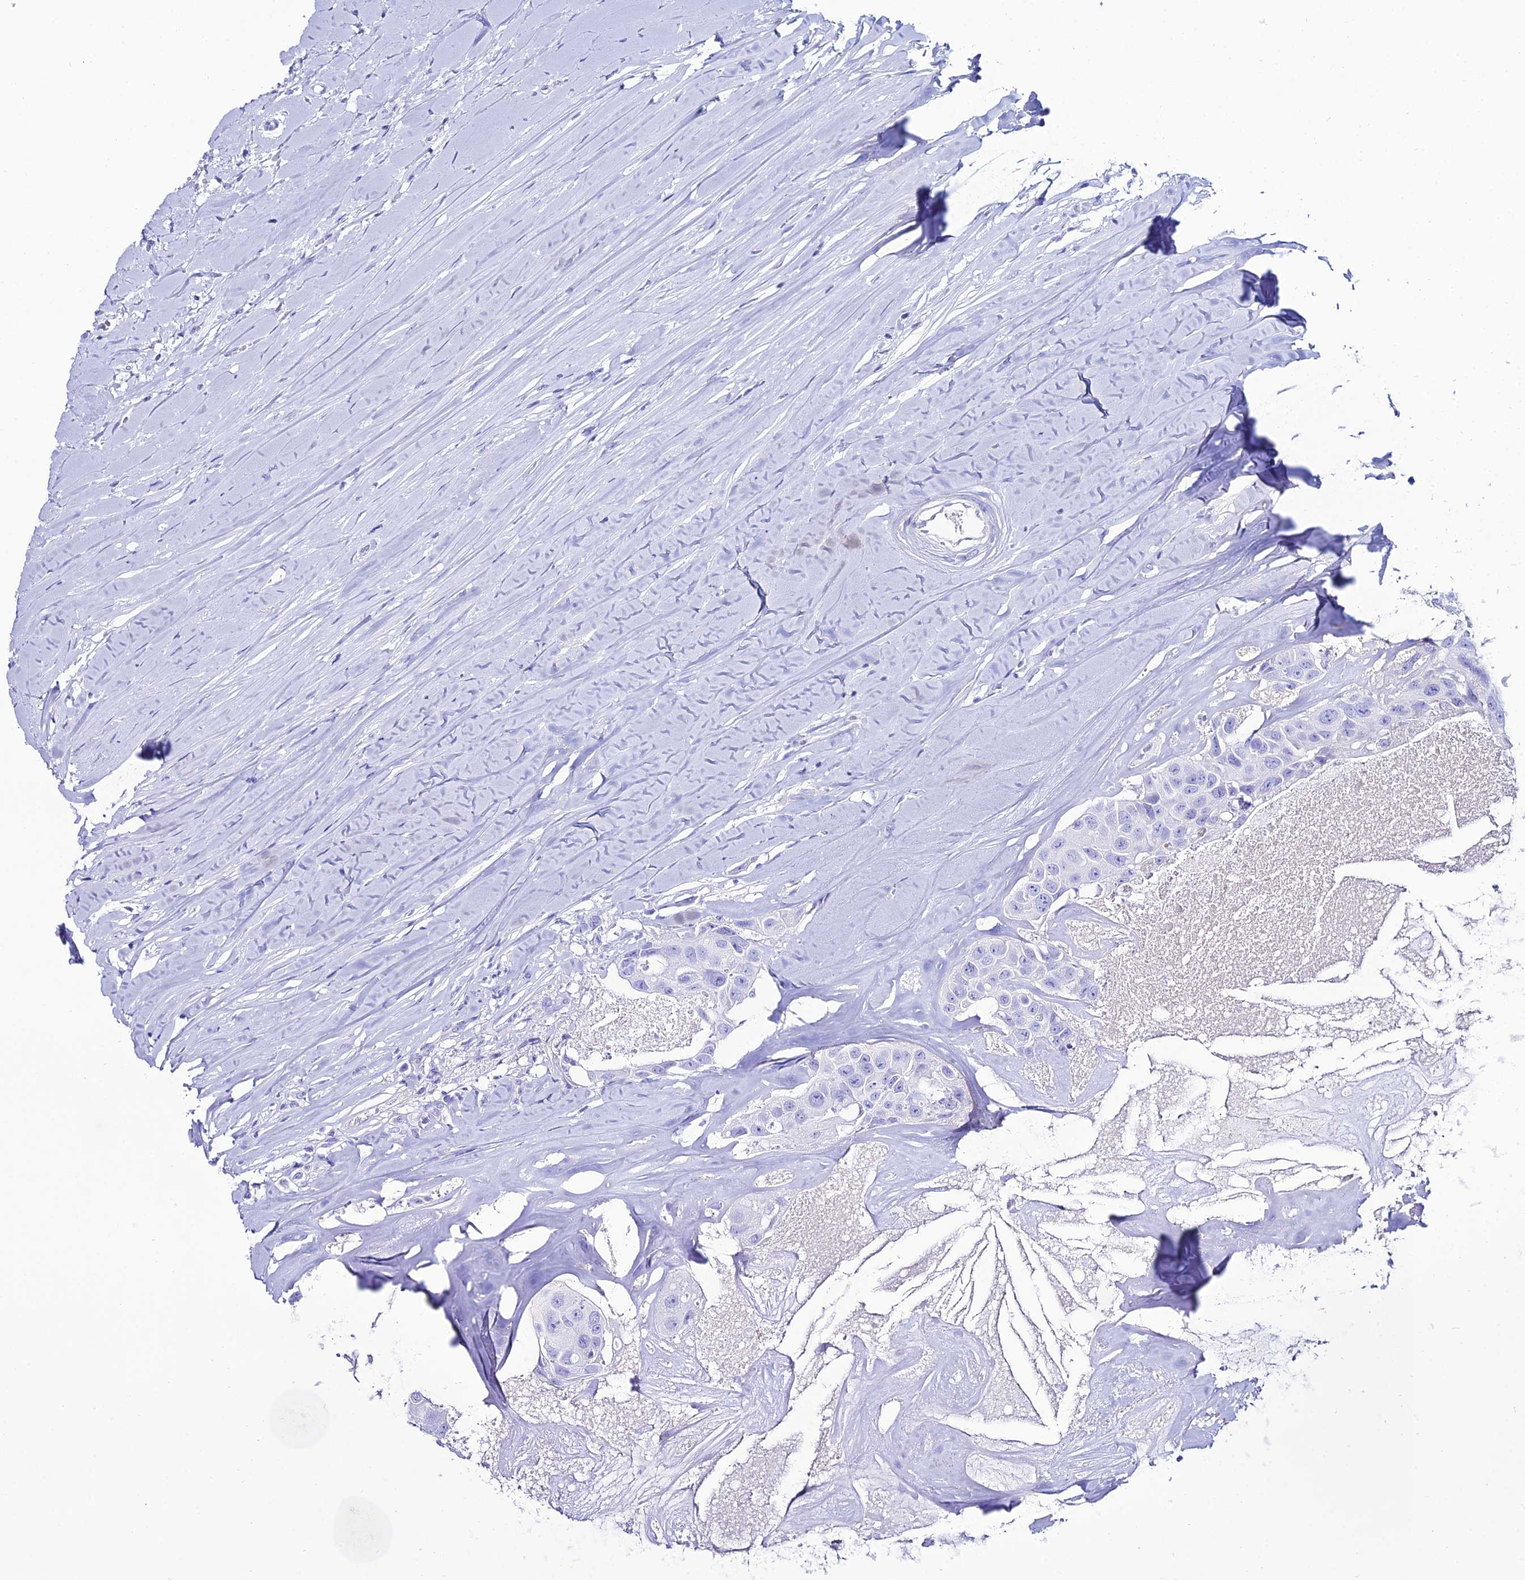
{"staining": {"intensity": "negative", "quantity": "none", "location": "none"}, "tissue": "head and neck cancer", "cell_type": "Tumor cells", "image_type": "cancer", "snomed": [{"axis": "morphology", "description": "Adenocarcinoma, NOS"}, {"axis": "morphology", "description": "Adenocarcinoma, metastatic, NOS"}, {"axis": "topography", "description": "Head-Neck"}], "caption": "An immunohistochemistry (IHC) photomicrograph of head and neck cancer is shown. There is no staining in tumor cells of head and neck cancer. (Brightfield microscopy of DAB (3,3'-diaminobenzidine) immunohistochemistry at high magnification).", "gene": "OR4D5", "patient": {"sex": "male", "age": 75}}